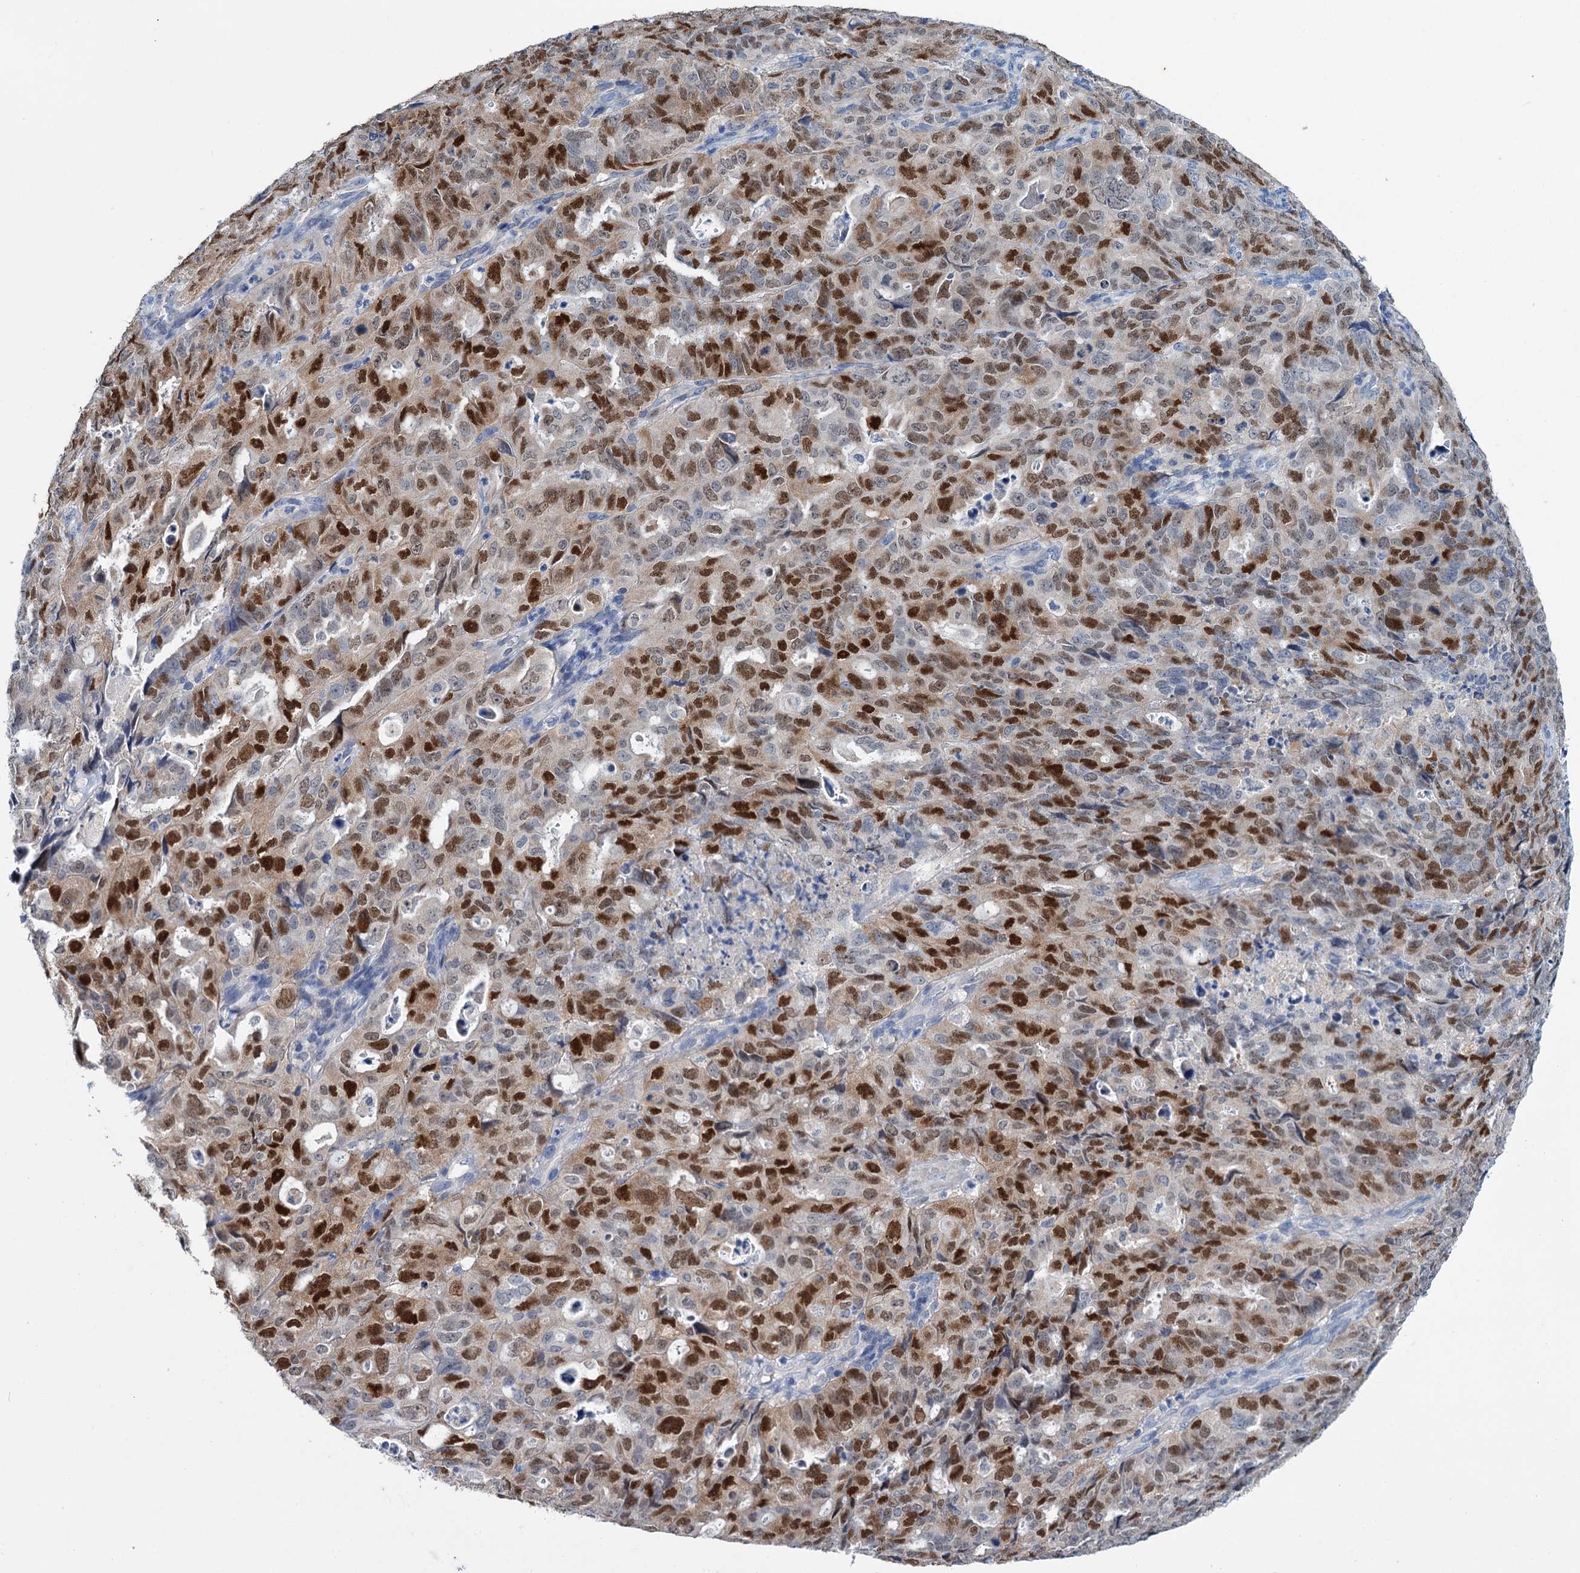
{"staining": {"intensity": "strong", "quantity": "25%-75%", "location": "nuclear"}, "tissue": "endometrial cancer", "cell_type": "Tumor cells", "image_type": "cancer", "snomed": [{"axis": "morphology", "description": "Adenocarcinoma, NOS"}, {"axis": "topography", "description": "Endometrium"}], "caption": "Immunohistochemical staining of adenocarcinoma (endometrial) exhibits strong nuclear protein positivity in approximately 25%-75% of tumor cells.", "gene": "FAM111B", "patient": {"sex": "female", "age": 65}}